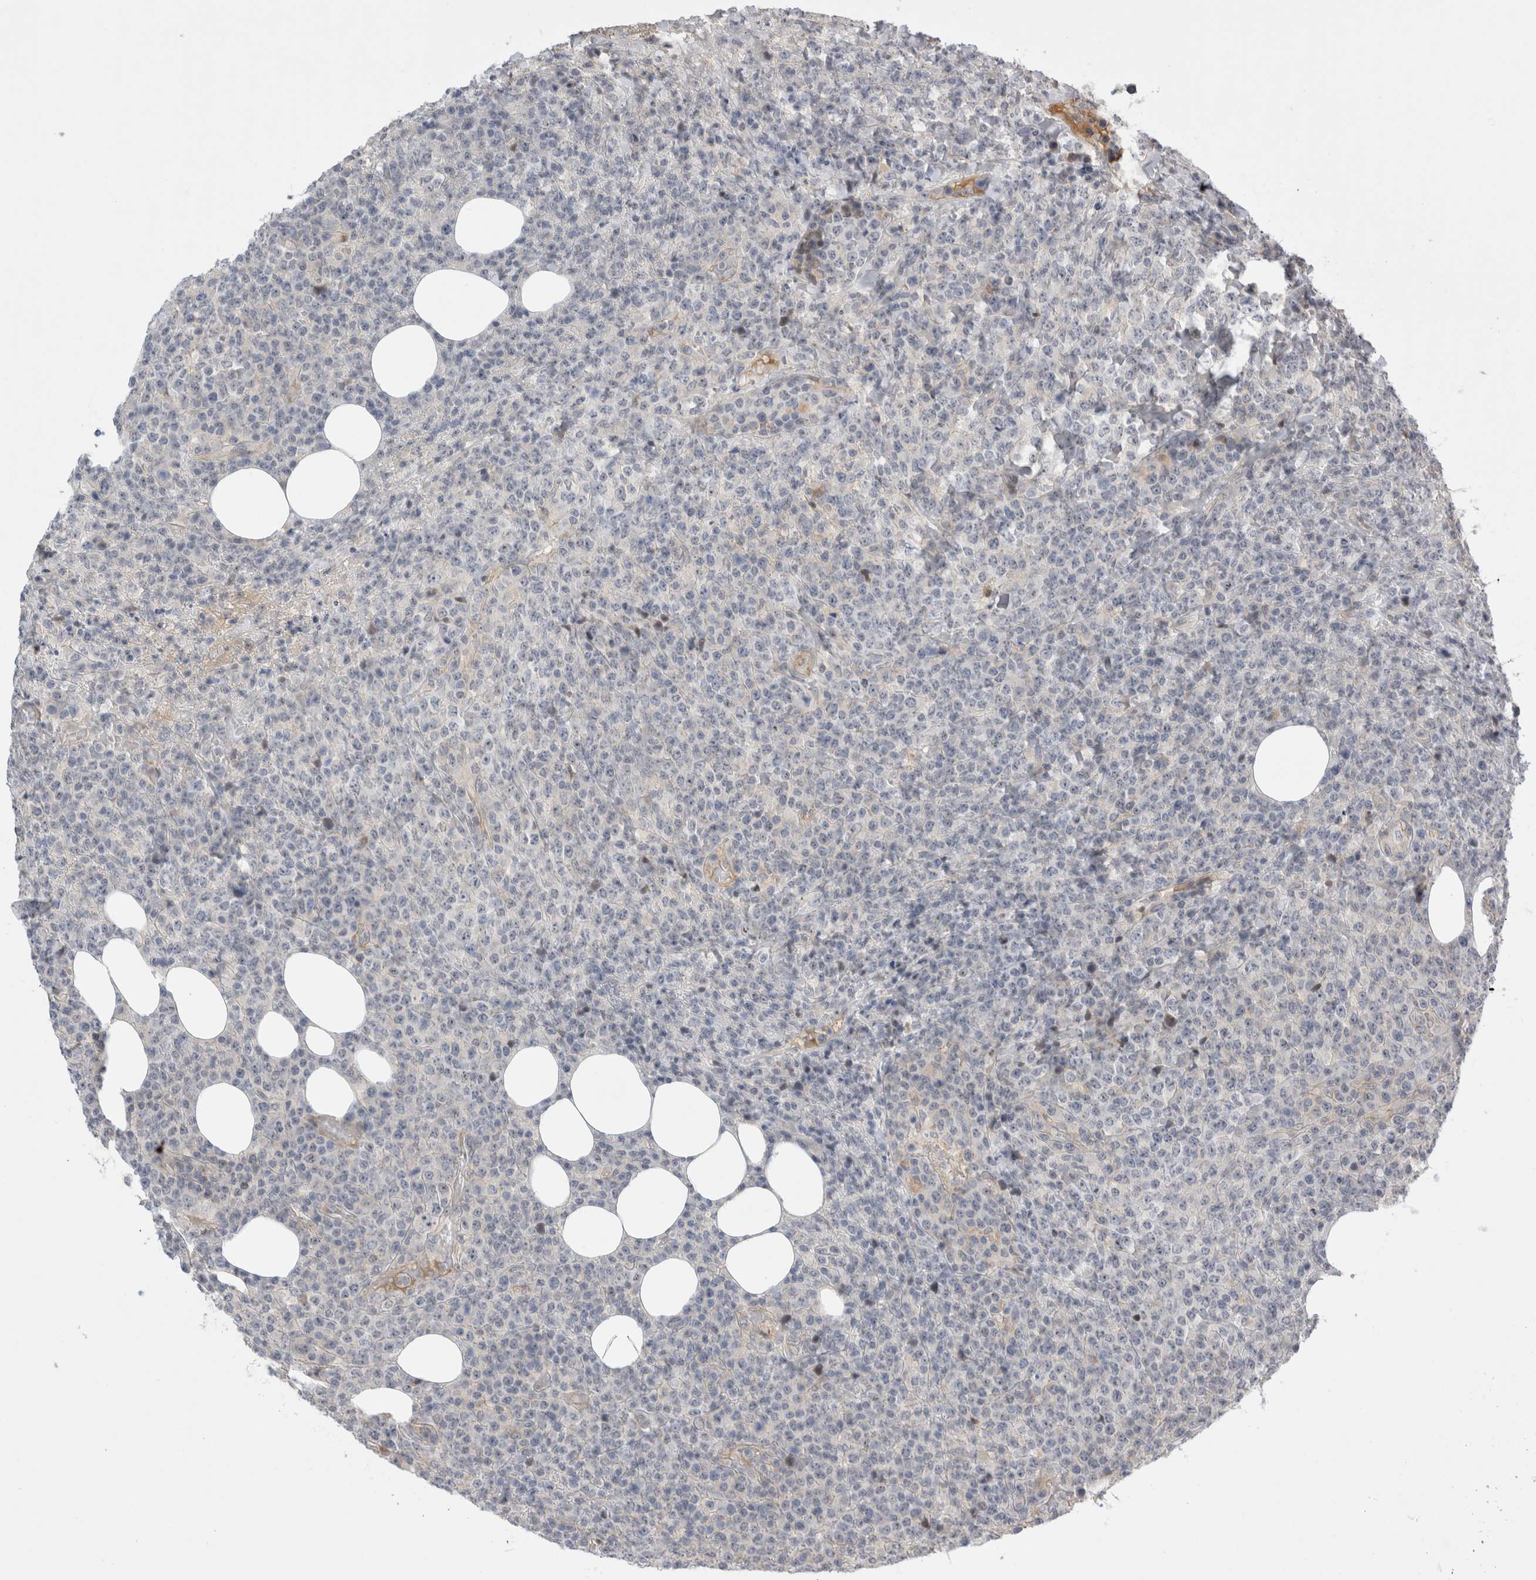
{"staining": {"intensity": "negative", "quantity": "none", "location": "none"}, "tissue": "lymphoma", "cell_type": "Tumor cells", "image_type": "cancer", "snomed": [{"axis": "morphology", "description": "Malignant lymphoma, non-Hodgkin's type, High grade"}, {"axis": "topography", "description": "Lymph node"}], "caption": "High-grade malignant lymphoma, non-Hodgkin's type stained for a protein using immunohistochemistry (IHC) exhibits no positivity tumor cells.", "gene": "VANGL1", "patient": {"sex": "male", "age": 13}}